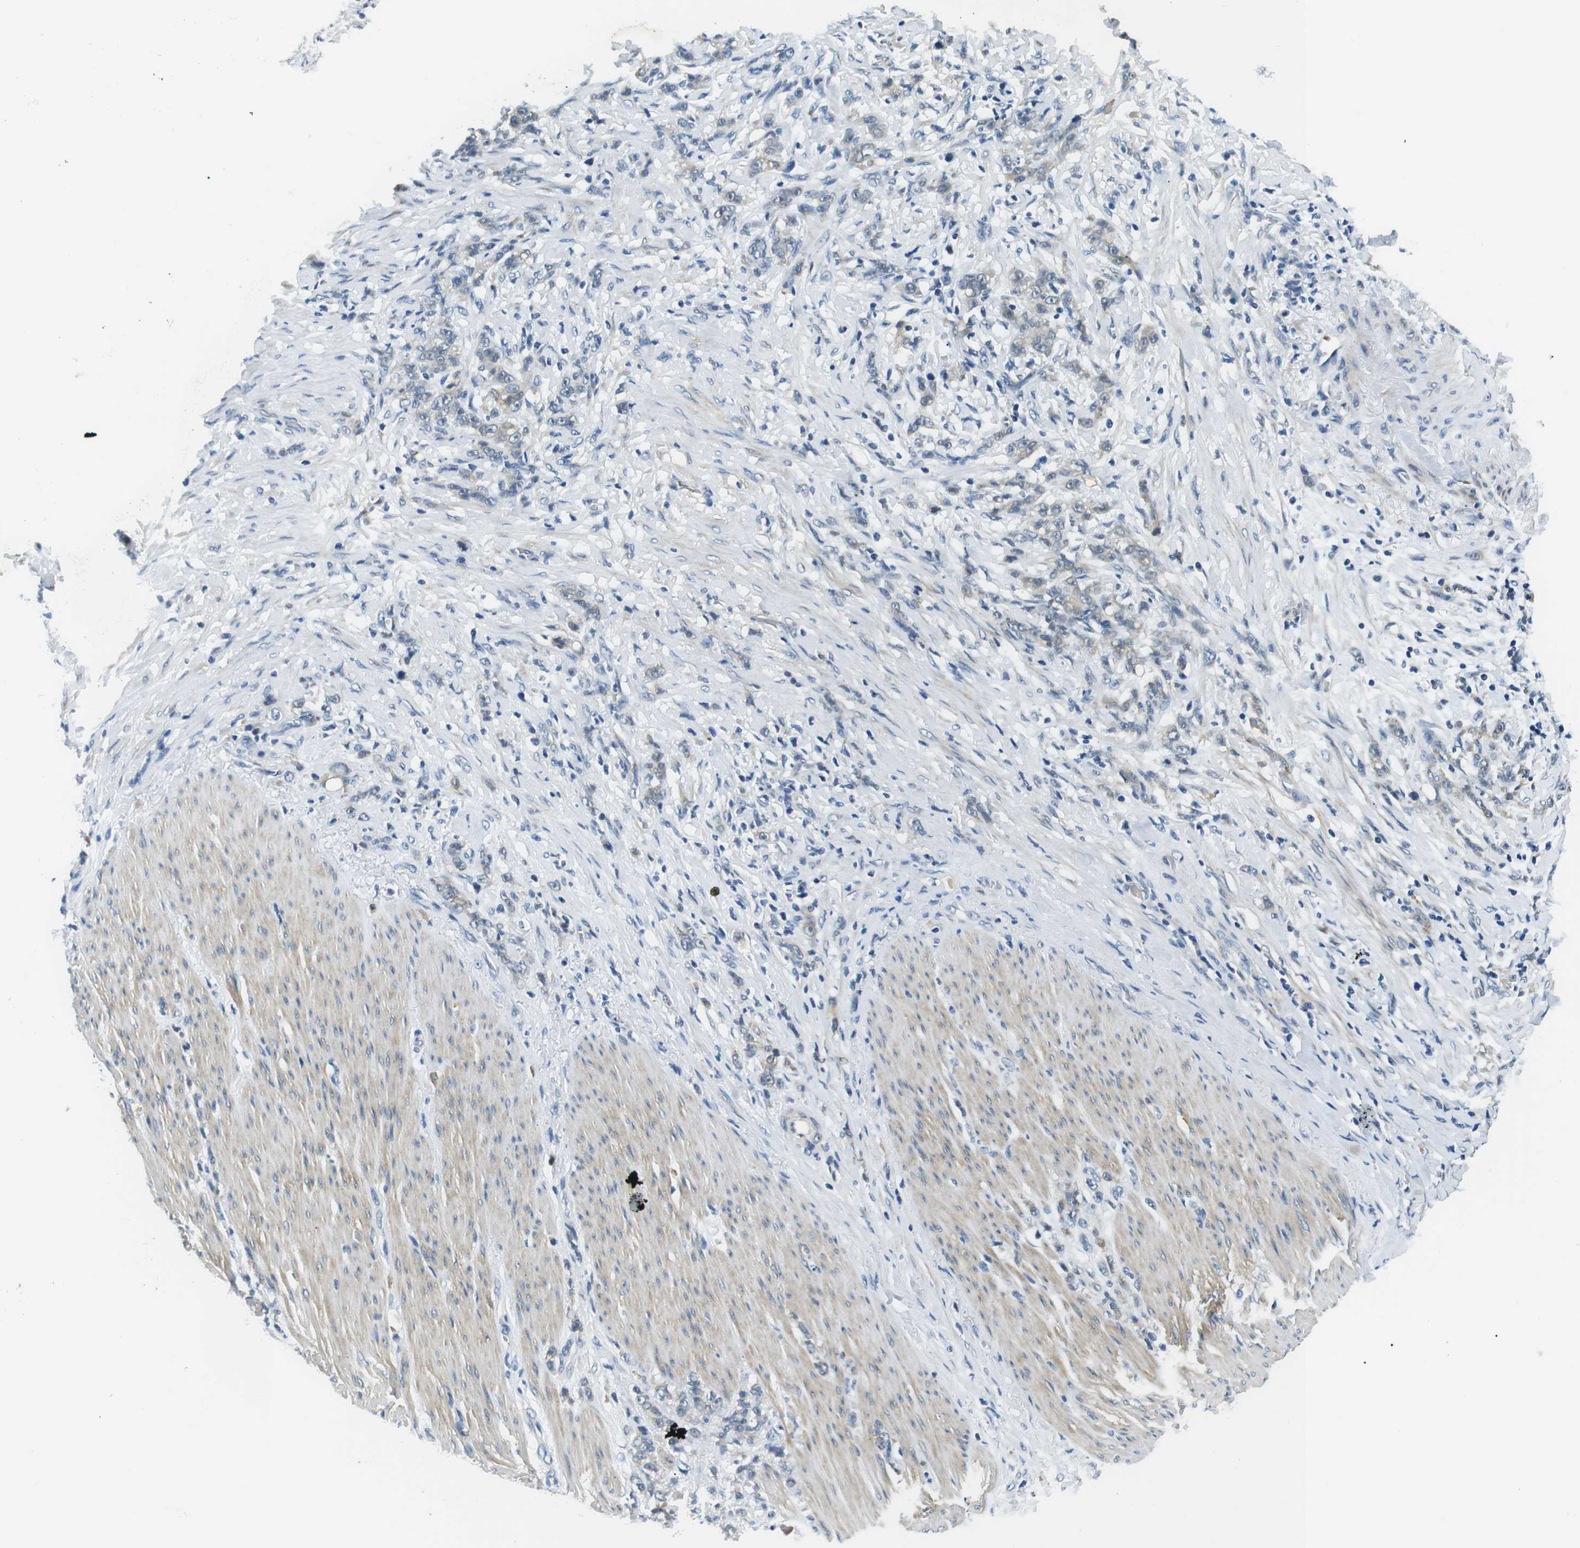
{"staining": {"intensity": "negative", "quantity": "none", "location": "none"}, "tissue": "stomach cancer", "cell_type": "Tumor cells", "image_type": "cancer", "snomed": [{"axis": "morphology", "description": "Adenocarcinoma, NOS"}, {"axis": "topography", "description": "Stomach, lower"}], "caption": "This is an immunohistochemistry (IHC) histopathology image of stomach cancer (adenocarcinoma). There is no expression in tumor cells.", "gene": "WSCD1", "patient": {"sex": "male", "age": 88}}